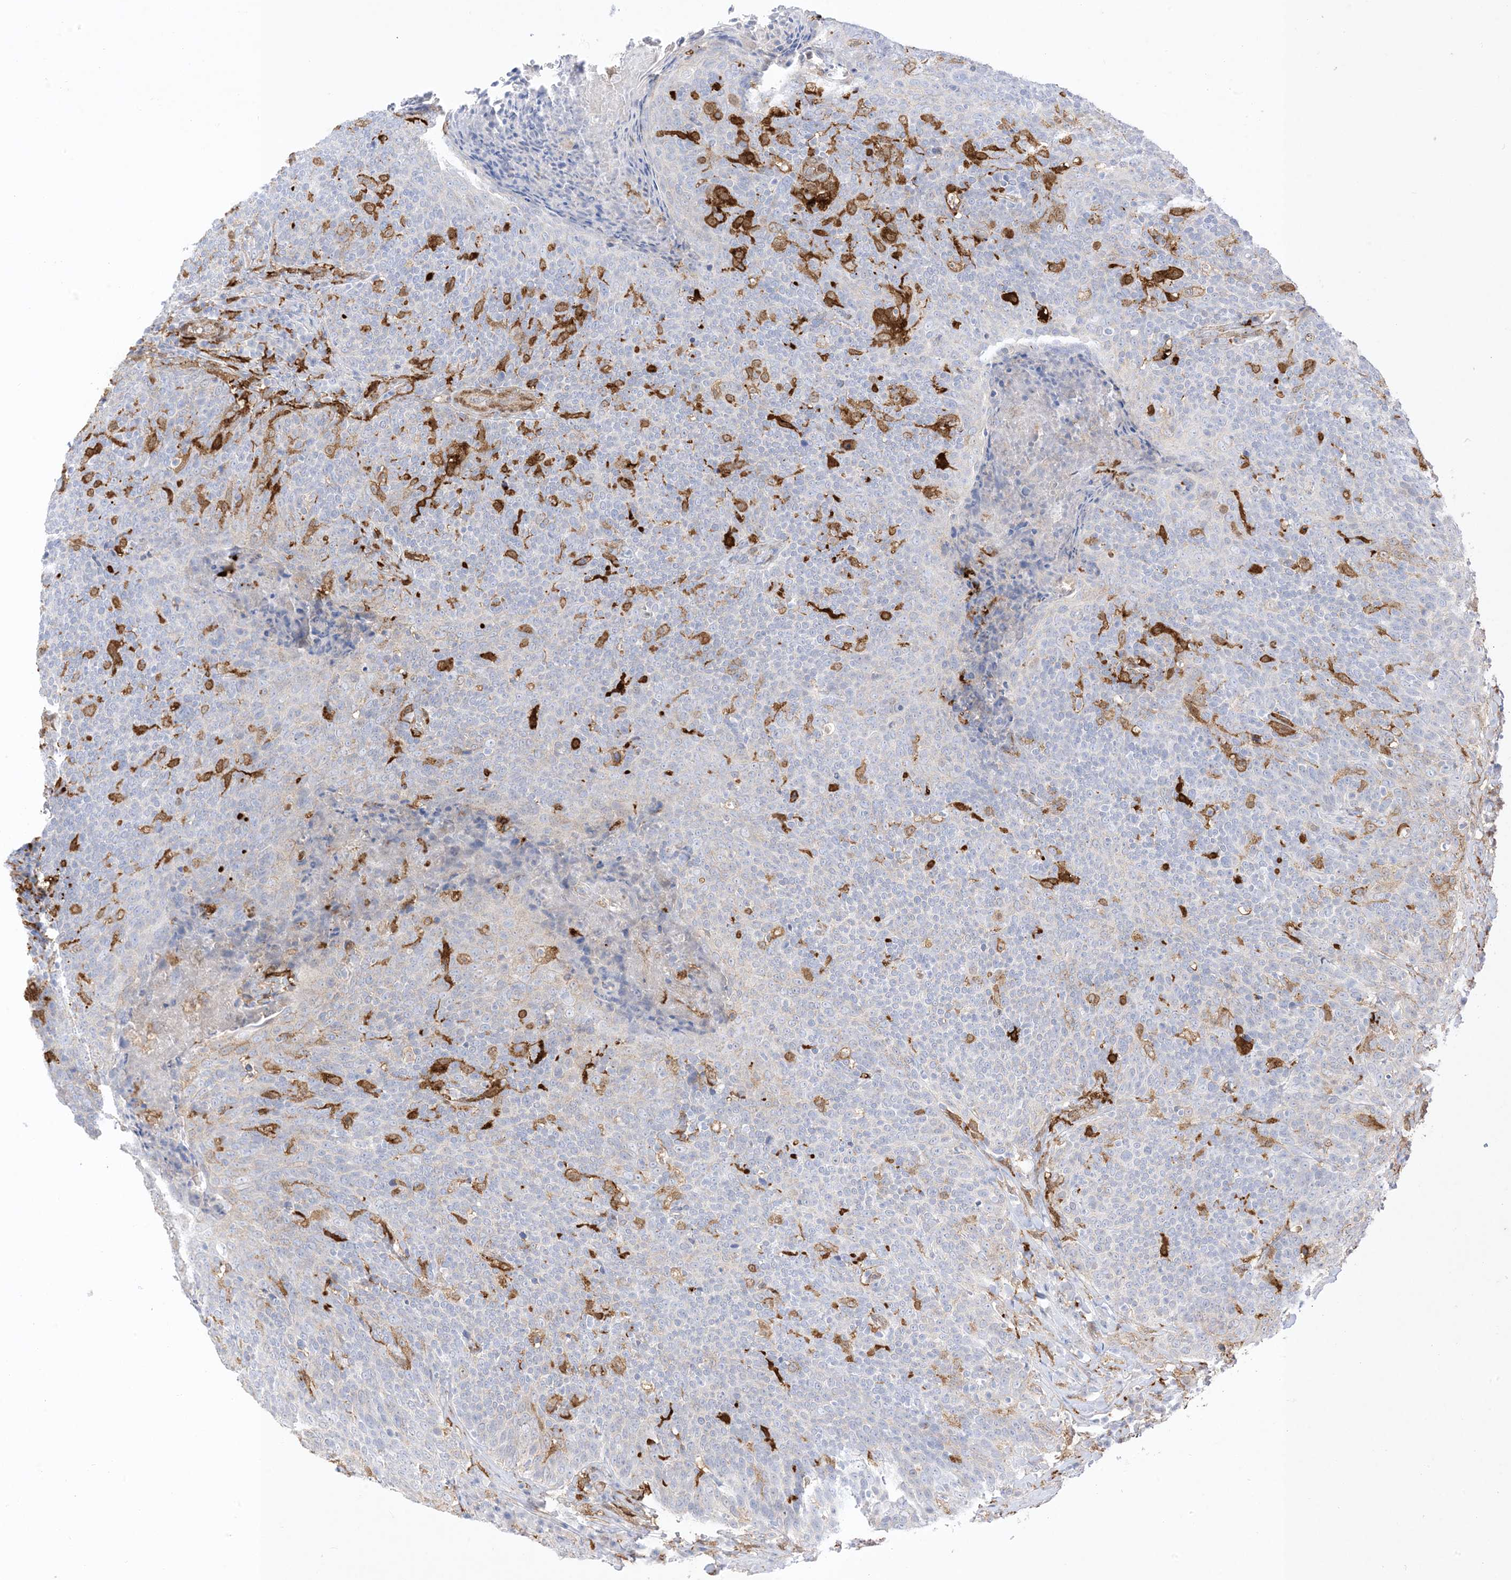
{"staining": {"intensity": "negative", "quantity": "none", "location": "none"}, "tissue": "head and neck cancer", "cell_type": "Tumor cells", "image_type": "cancer", "snomed": [{"axis": "morphology", "description": "Squamous cell carcinoma, NOS"}, {"axis": "morphology", "description": "Squamous cell carcinoma, metastatic, NOS"}, {"axis": "topography", "description": "Lymph node"}, {"axis": "topography", "description": "Head-Neck"}], "caption": "Head and neck cancer (squamous cell carcinoma) was stained to show a protein in brown. There is no significant positivity in tumor cells.", "gene": "GSN", "patient": {"sex": "male", "age": 62}}